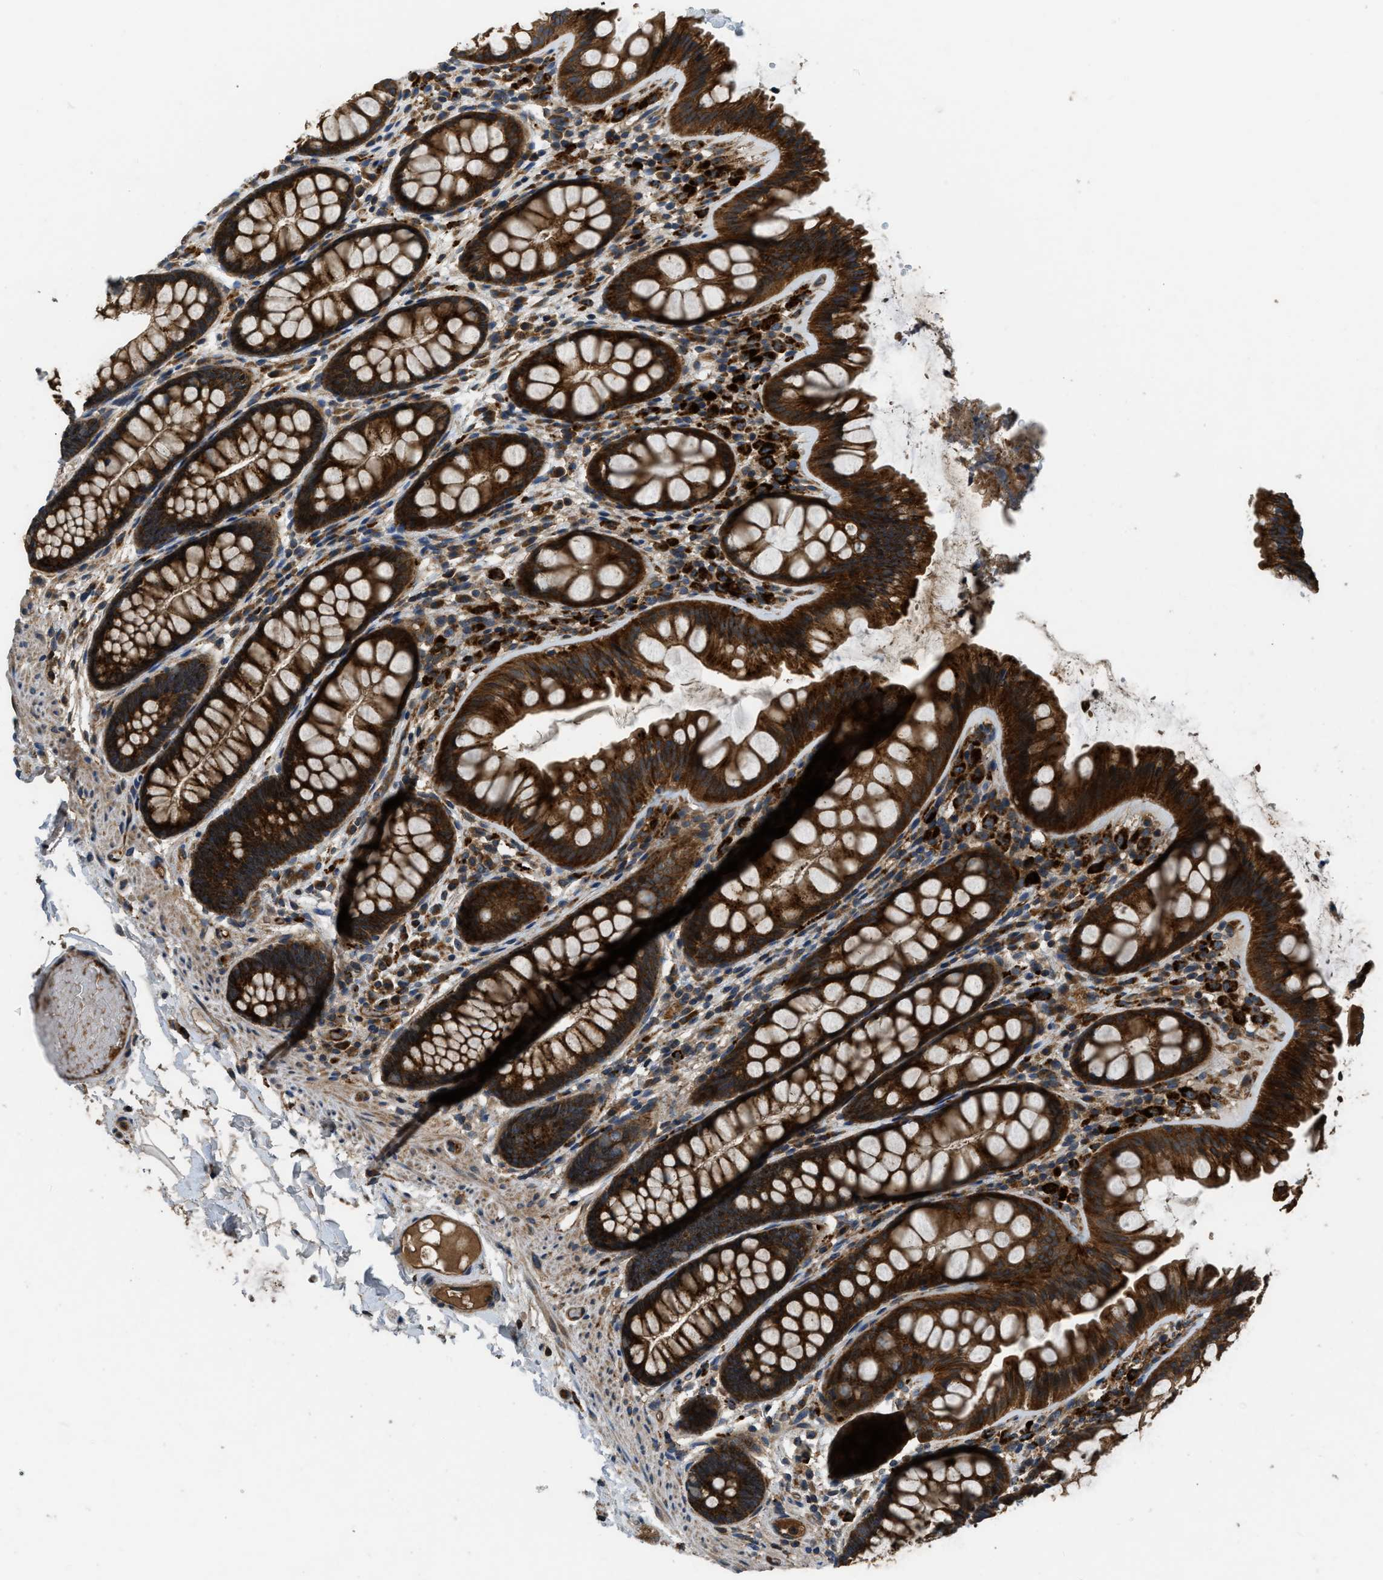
{"staining": {"intensity": "moderate", "quantity": ">75%", "location": "cytoplasmic/membranous"}, "tissue": "colon", "cell_type": "Endothelial cells", "image_type": "normal", "snomed": [{"axis": "morphology", "description": "Normal tissue, NOS"}, {"axis": "topography", "description": "Colon"}], "caption": "Brown immunohistochemical staining in unremarkable colon demonstrates moderate cytoplasmic/membranous expression in about >75% of endothelial cells. (DAB = brown stain, brightfield microscopy at high magnification).", "gene": "GGH", "patient": {"sex": "female", "age": 56}}